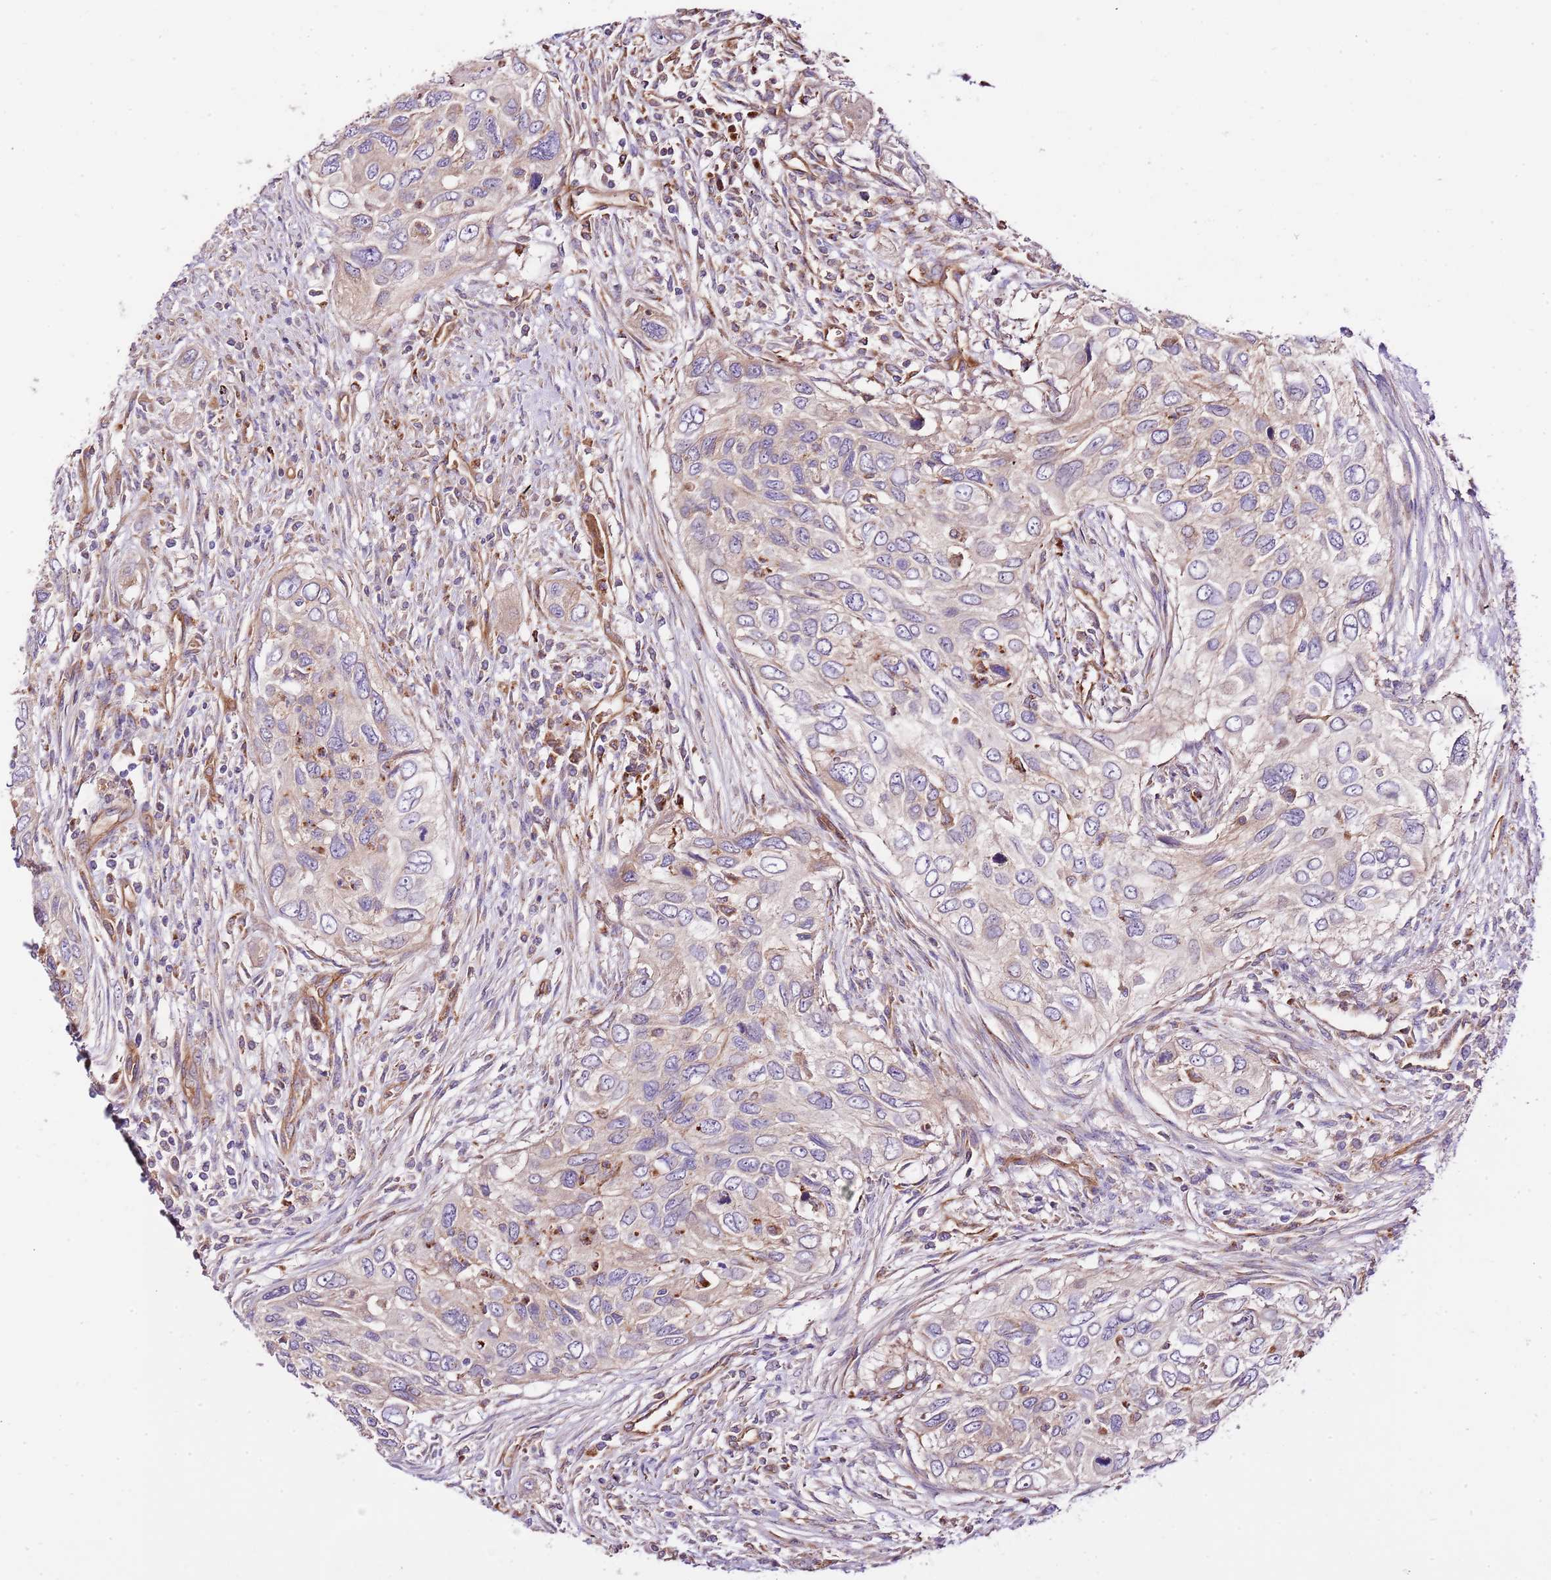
{"staining": {"intensity": "weak", "quantity": "<25%", "location": "cytoplasmic/membranous"}, "tissue": "urothelial cancer", "cell_type": "Tumor cells", "image_type": "cancer", "snomed": [{"axis": "morphology", "description": "Urothelial carcinoma, High grade"}, {"axis": "topography", "description": "Urinary bladder"}], "caption": "DAB immunohistochemical staining of human urothelial cancer displays no significant staining in tumor cells. (DAB IHC visualized using brightfield microscopy, high magnification).", "gene": "DOCK6", "patient": {"sex": "female", "age": 60}}